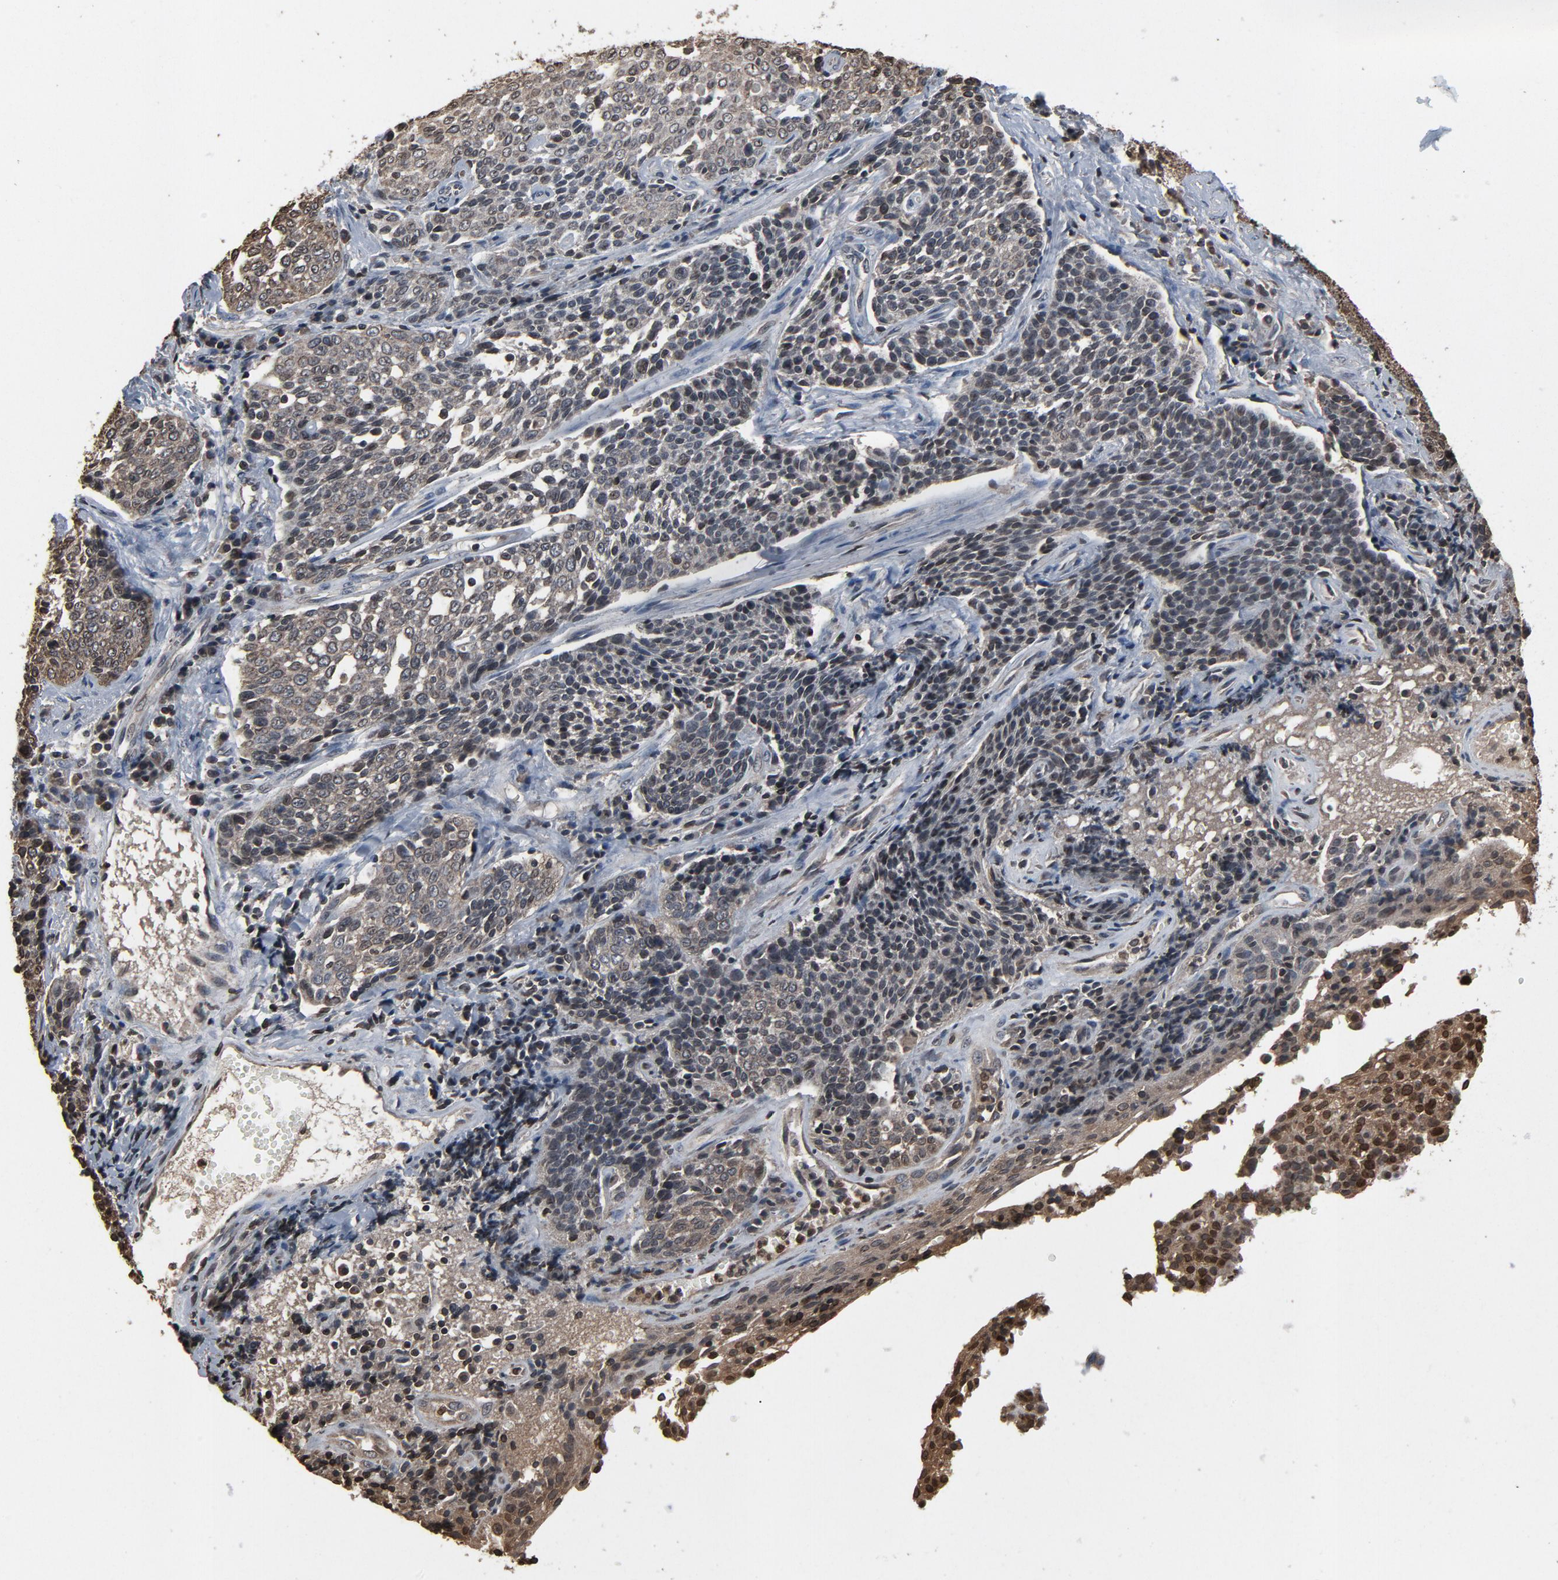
{"staining": {"intensity": "weak", "quantity": "<25%", "location": "cytoplasmic/membranous,nuclear"}, "tissue": "cervical cancer", "cell_type": "Tumor cells", "image_type": "cancer", "snomed": [{"axis": "morphology", "description": "Squamous cell carcinoma, NOS"}, {"axis": "topography", "description": "Cervix"}], "caption": "A high-resolution micrograph shows immunohistochemistry staining of cervical cancer, which shows no significant staining in tumor cells.", "gene": "UBE2D1", "patient": {"sex": "female", "age": 34}}